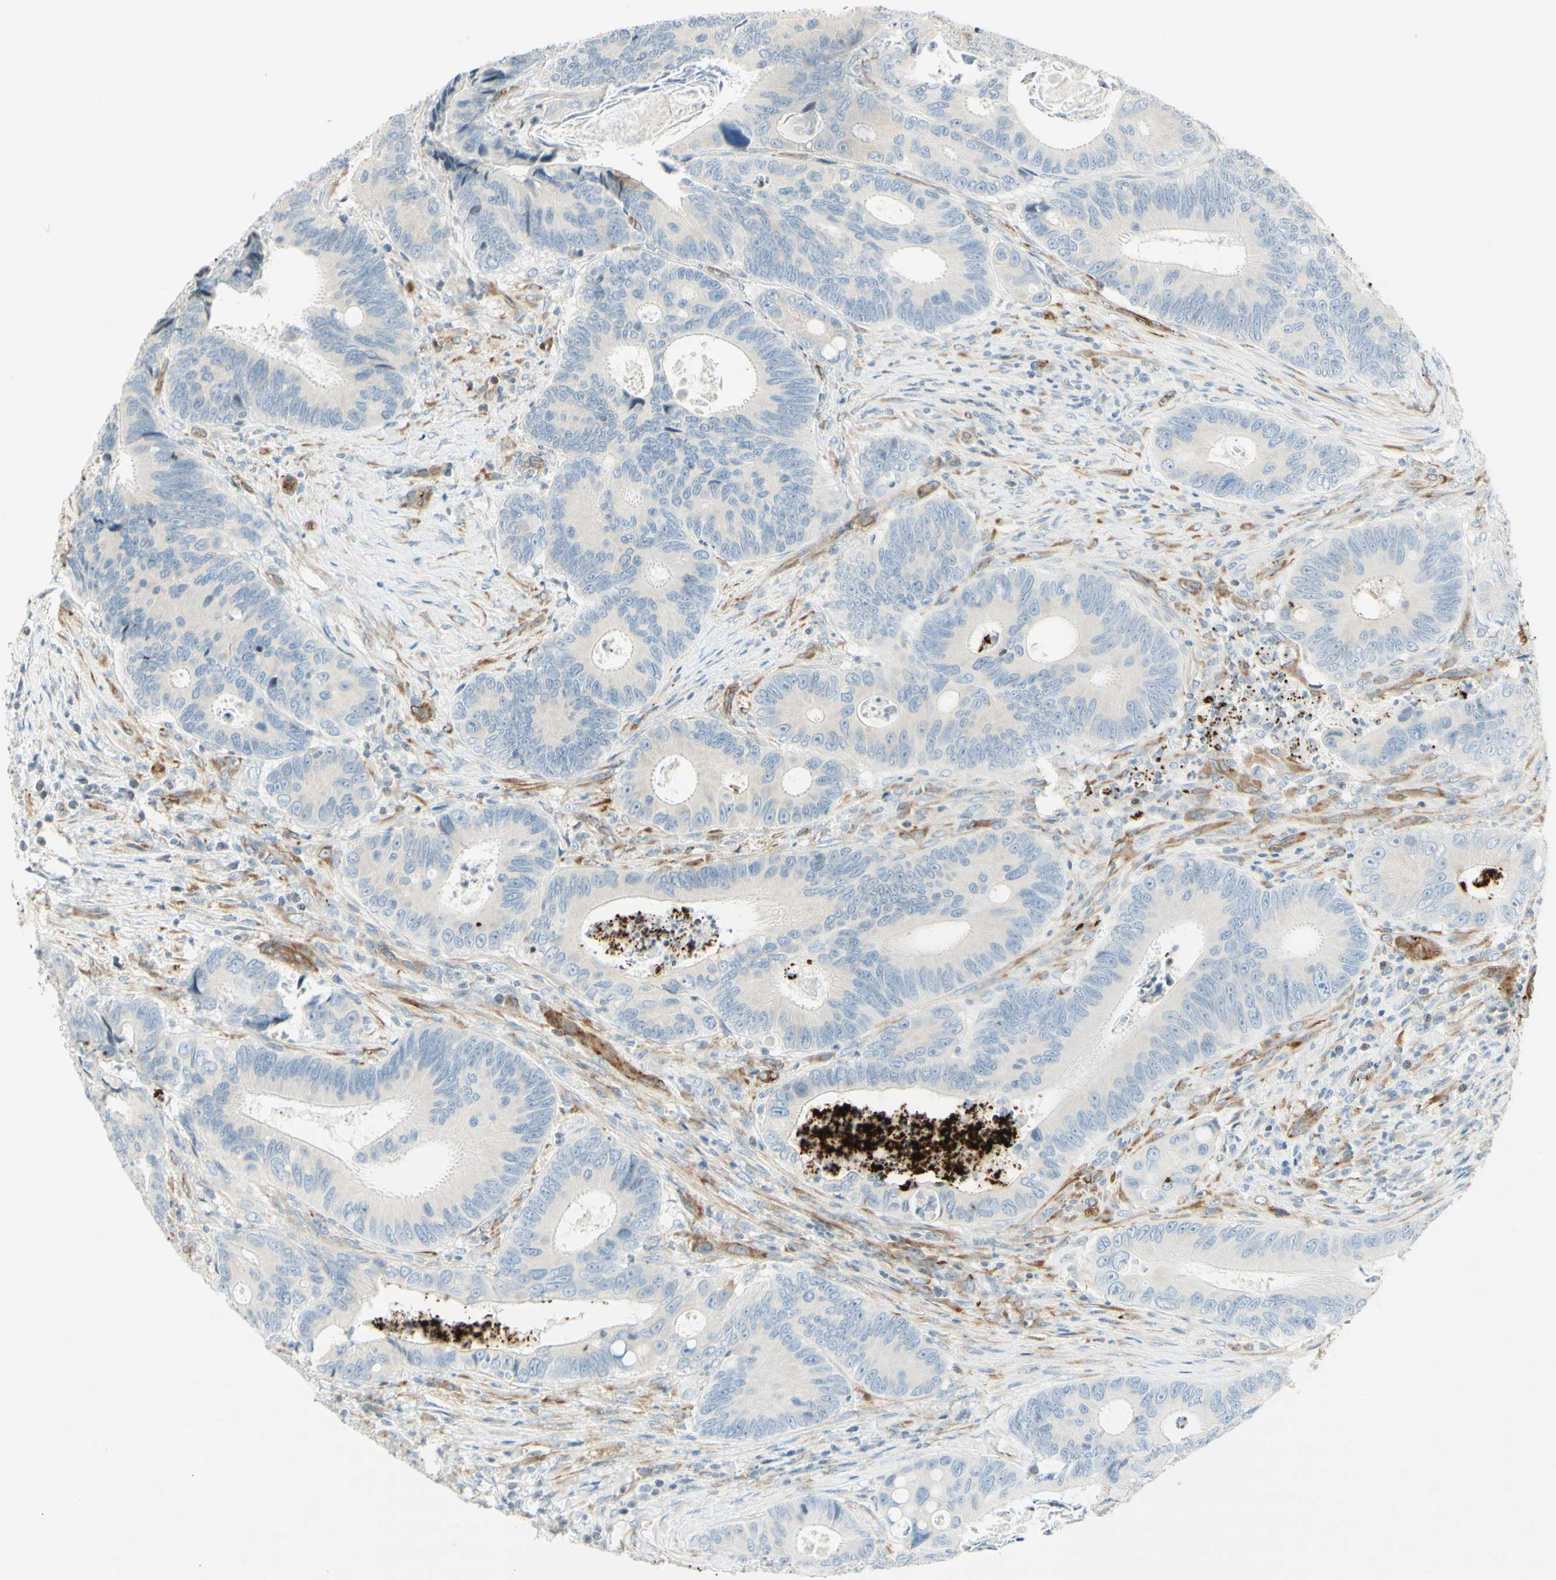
{"staining": {"intensity": "negative", "quantity": "none", "location": "none"}, "tissue": "colorectal cancer", "cell_type": "Tumor cells", "image_type": "cancer", "snomed": [{"axis": "morphology", "description": "Inflammation, NOS"}, {"axis": "morphology", "description": "Adenocarcinoma, NOS"}, {"axis": "topography", "description": "Colon"}], "caption": "Immunohistochemical staining of adenocarcinoma (colorectal) displays no significant staining in tumor cells.", "gene": "MAP1B", "patient": {"sex": "male", "age": 72}}